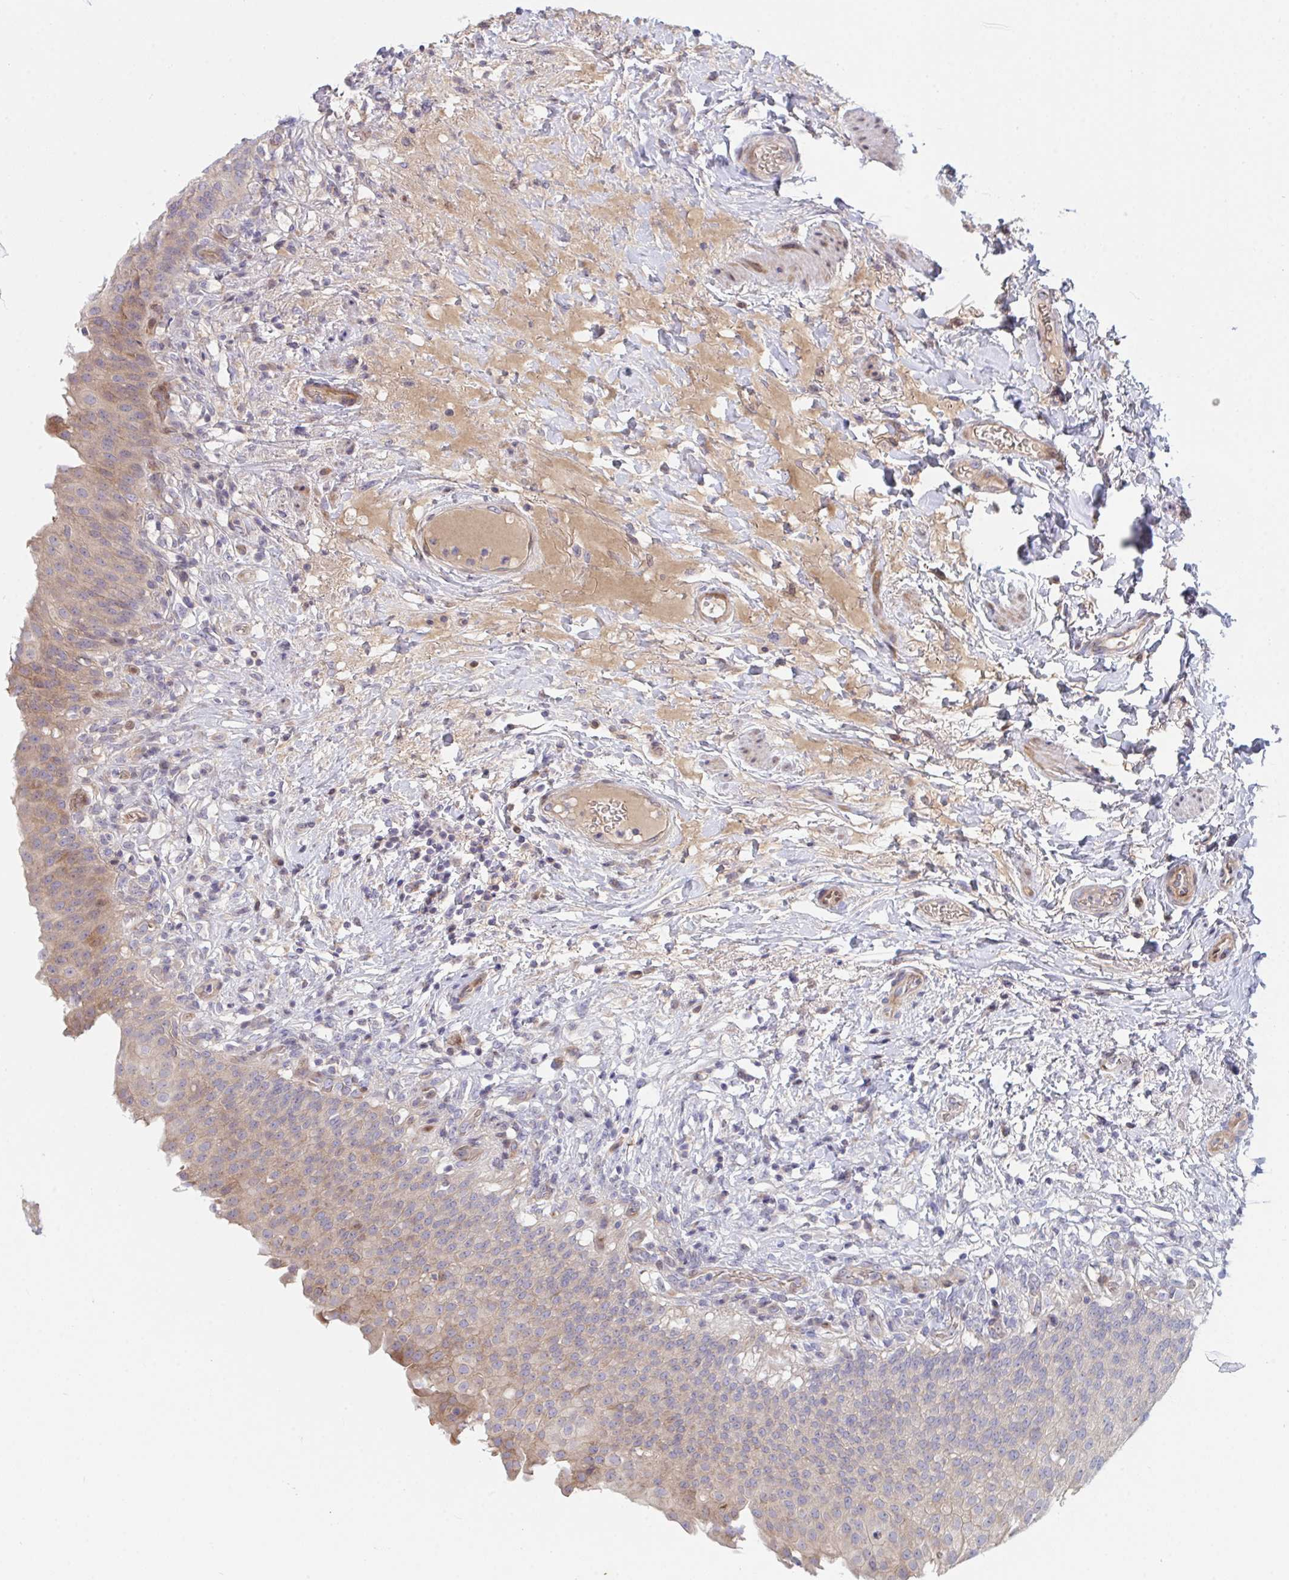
{"staining": {"intensity": "weak", "quantity": "25%-75%", "location": "cytoplasmic/membranous"}, "tissue": "urinary bladder", "cell_type": "Urothelial cells", "image_type": "normal", "snomed": [{"axis": "morphology", "description": "Normal tissue, NOS"}, {"axis": "topography", "description": "Urinary bladder"}, {"axis": "topography", "description": "Peripheral nerve tissue"}], "caption": "Urothelial cells demonstrate low levels of weak cytoplasmic/membranous expression in approximately 25%-75% of cells in normal urinary bladder.", "gene": "TNFSF4", "patient": {"sex": "female", "age": 60}}